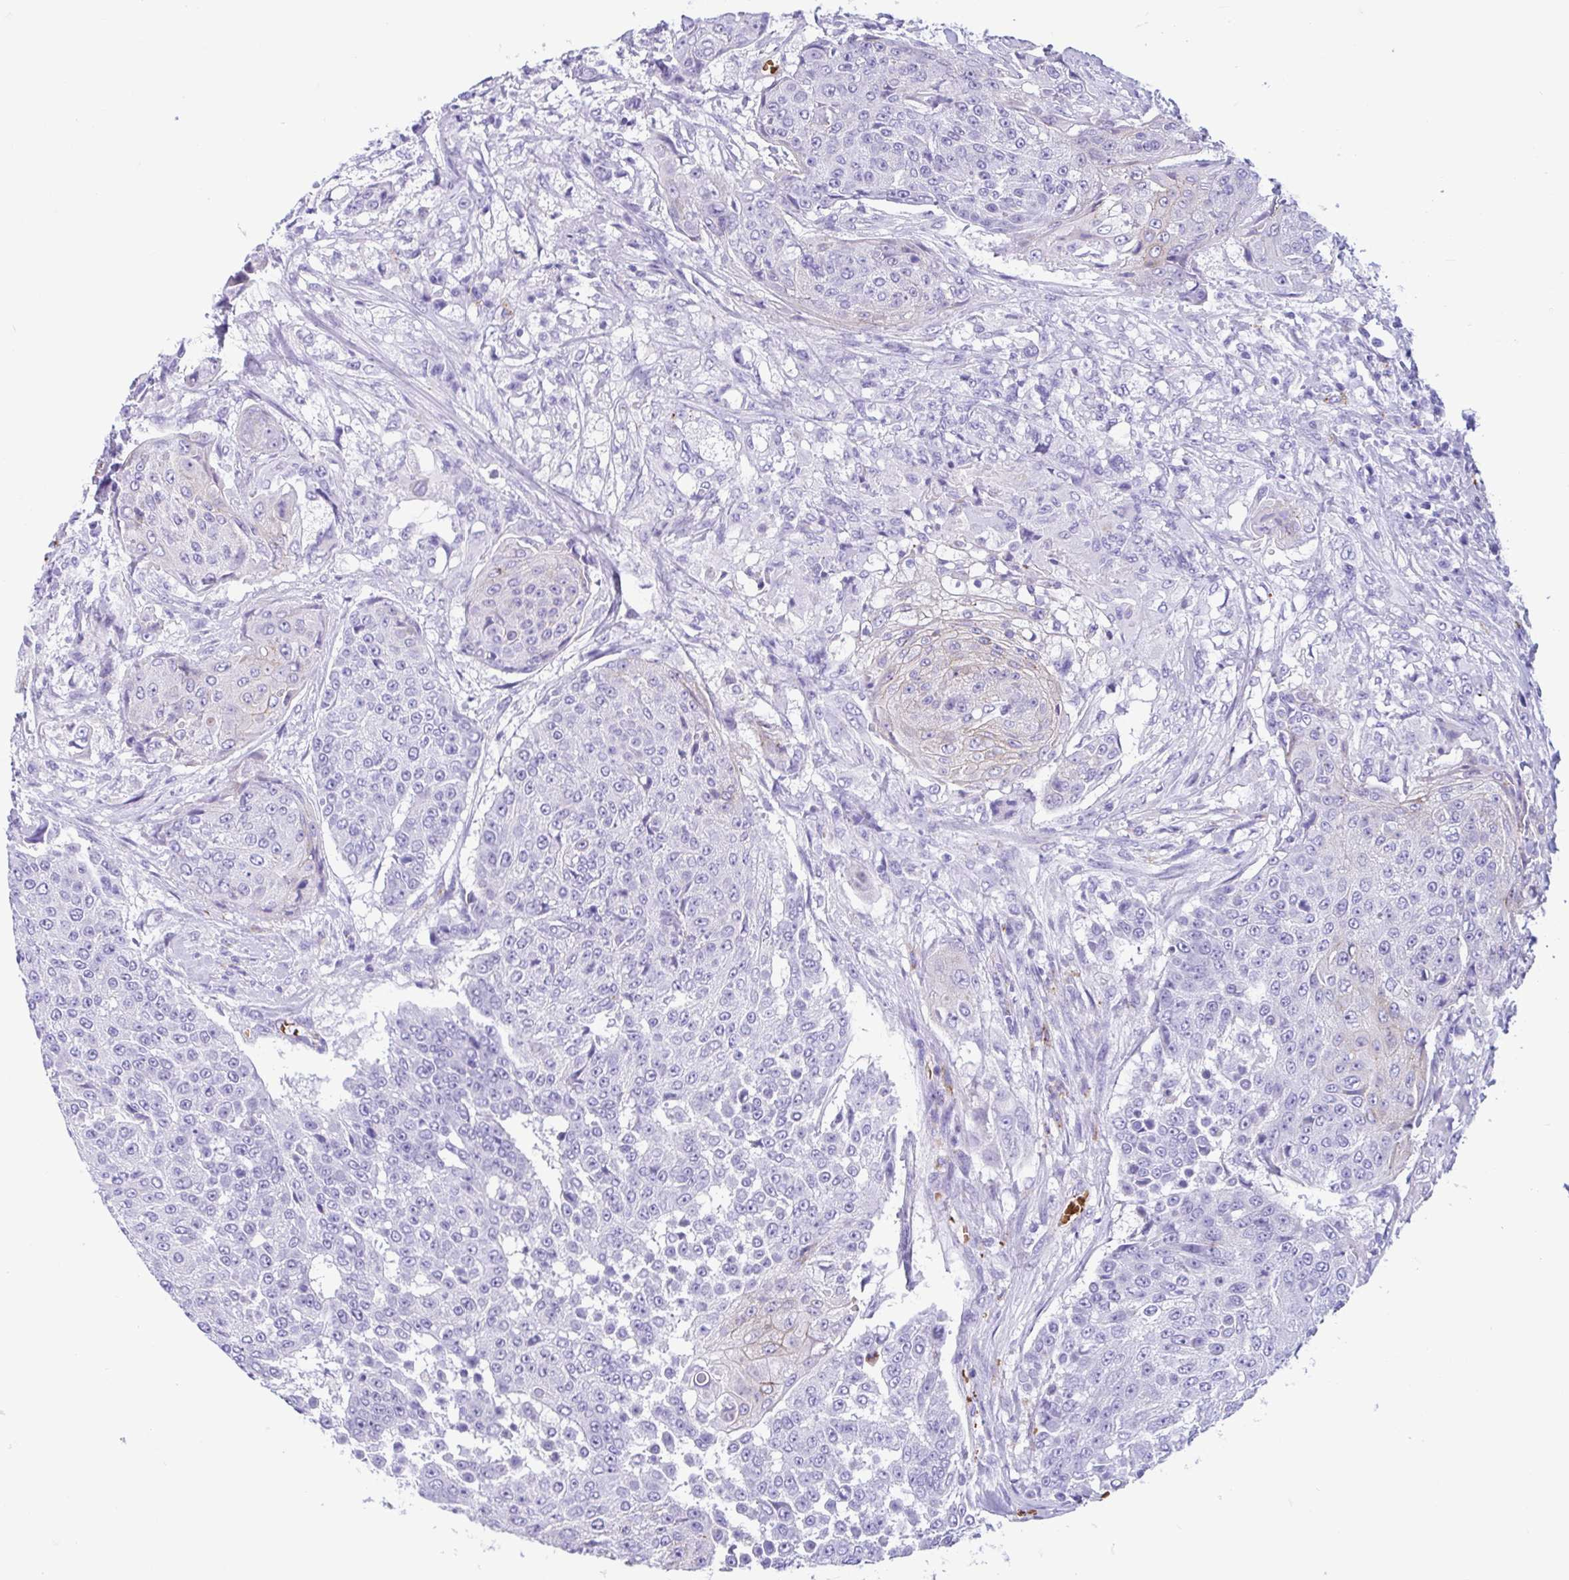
{"staining": {"intensity": "weak", "quantity": "<25%", "location": "cytoplasmic/membranous"}, "tissue": "urothelial cancer", "cell_type": "Tumor cells", "image_type": "cancer", "snomed": [{"axis": "morphology", "description": "Urothelial carcinoma, High grade"}, {"axis": "topography", "description": "Urinary bladder"}], "caption": "Image shows no significant protein expression in tumor cells of urothelial cancer.", "gene": "TMEM79", "patient": {"sex": "female", "age": 63}}